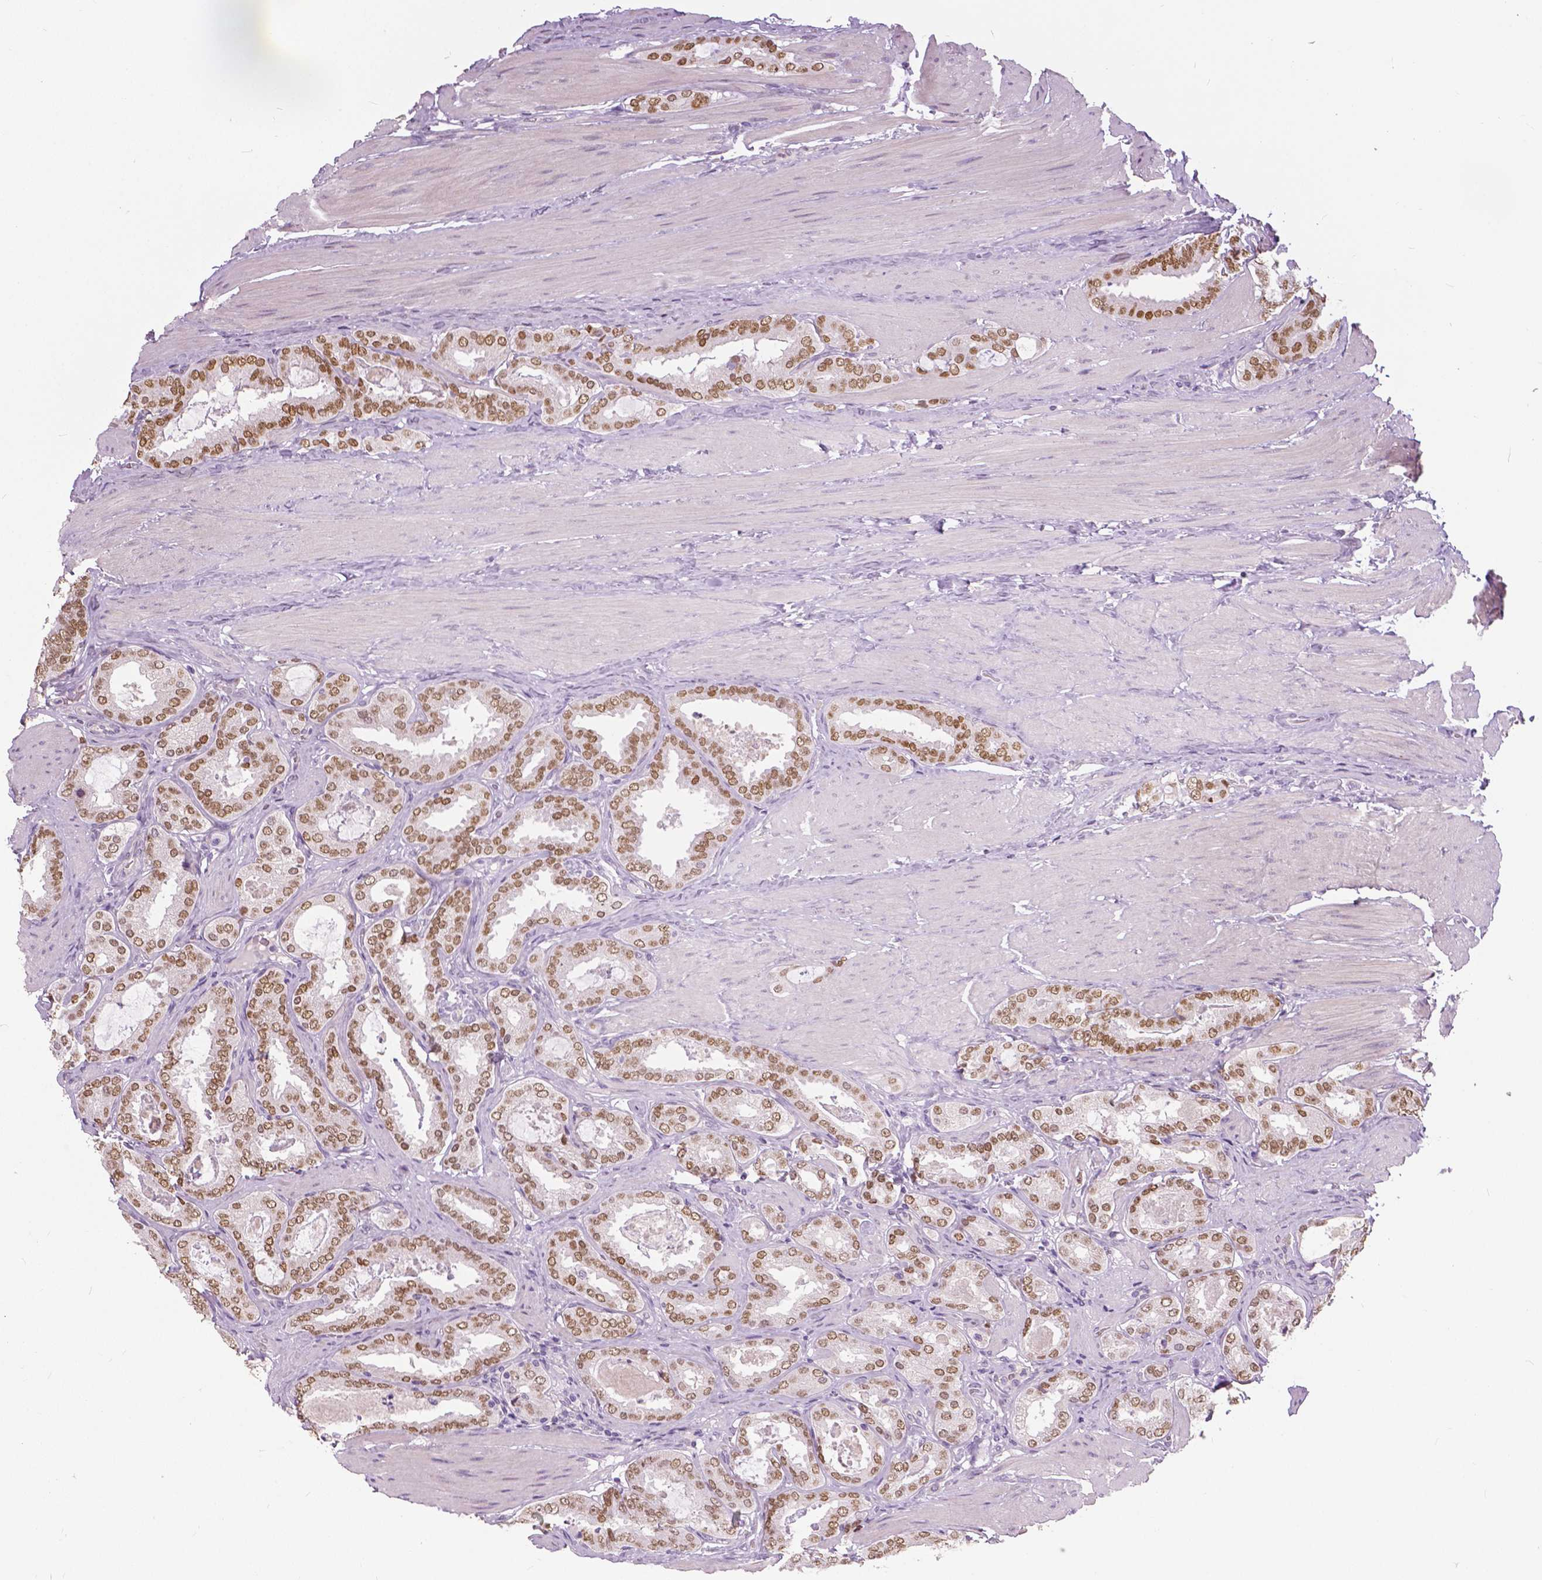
{"staining": {"intensity": "moderate", "quantity": ">75%", "location": "nuclear"}, "tissue": "prostate cancer", "cell_type": "Tumor cells", "image_type": "cancer", "snomed": [{"axis": "morphology", "description": "Adenocarcinoma, High grade"}, {"axis": "topography", "description": "Prostate"}], "caption": "This is an image of immunohistochemistry staining of prostate cancer, which shows moderate staining in the nuclear of tumor cells.", "gene": "FOXA1", "patient": {"sex": "male", "age": 63}}